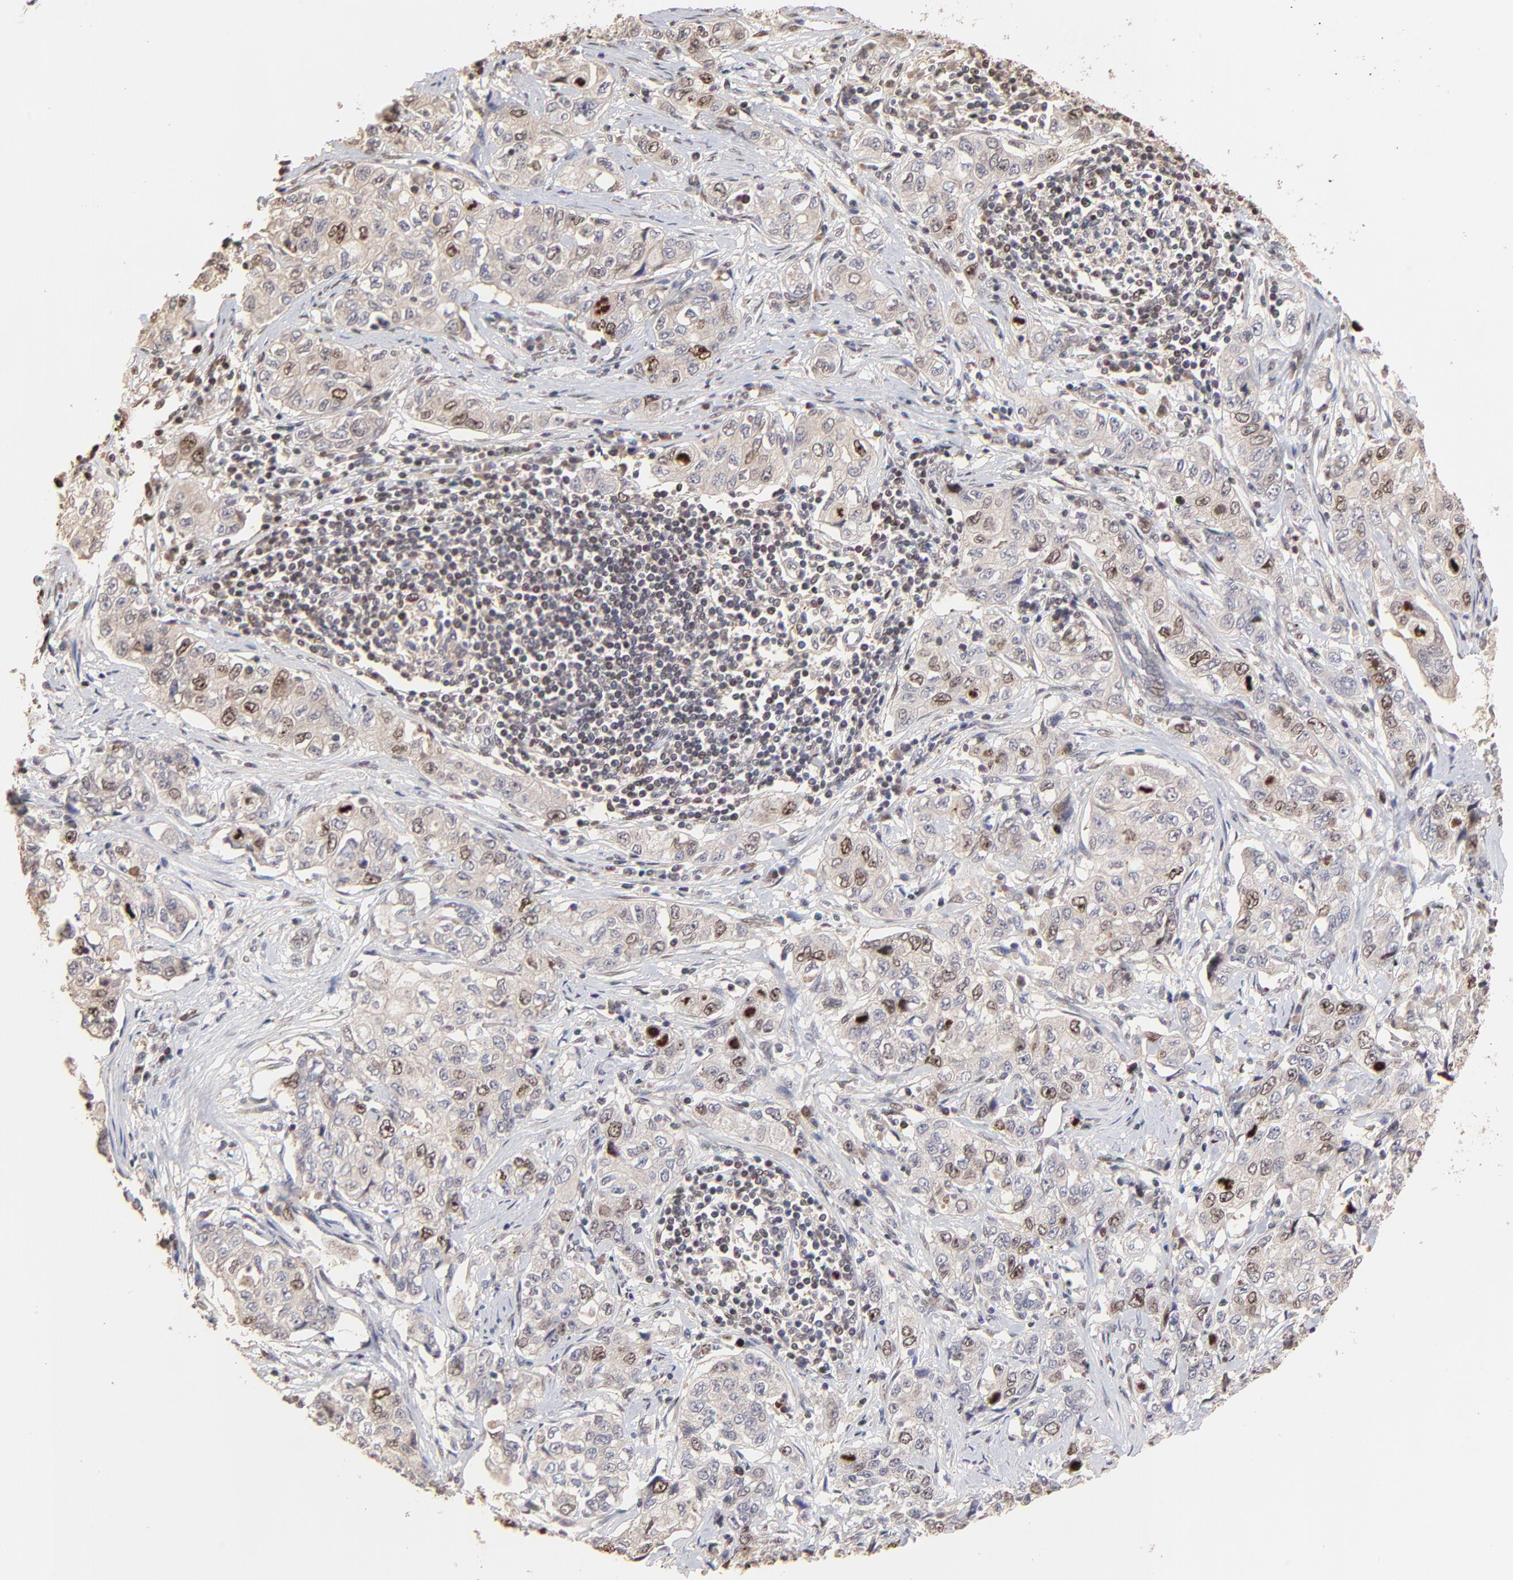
{"staining": {"intensity": "moderate", "quantity": "<25%", "location": "nuclear"}, "tissue": "stomach cancer", "cell_type": "Tumor cells", "image_type": "cancer", "snomed": [{"axis": "morphology", "description": "Adenocarcinoma, NOS"}, {"axis": "topography", "description": "Stomach"}], "caption": "Tumor cells show low levels of moderate nuclear expression in about <25% of cells in stomach adenocarcinoma.", "gene": "BIRC5", "patient": {"sex": "male", "age": 48}}